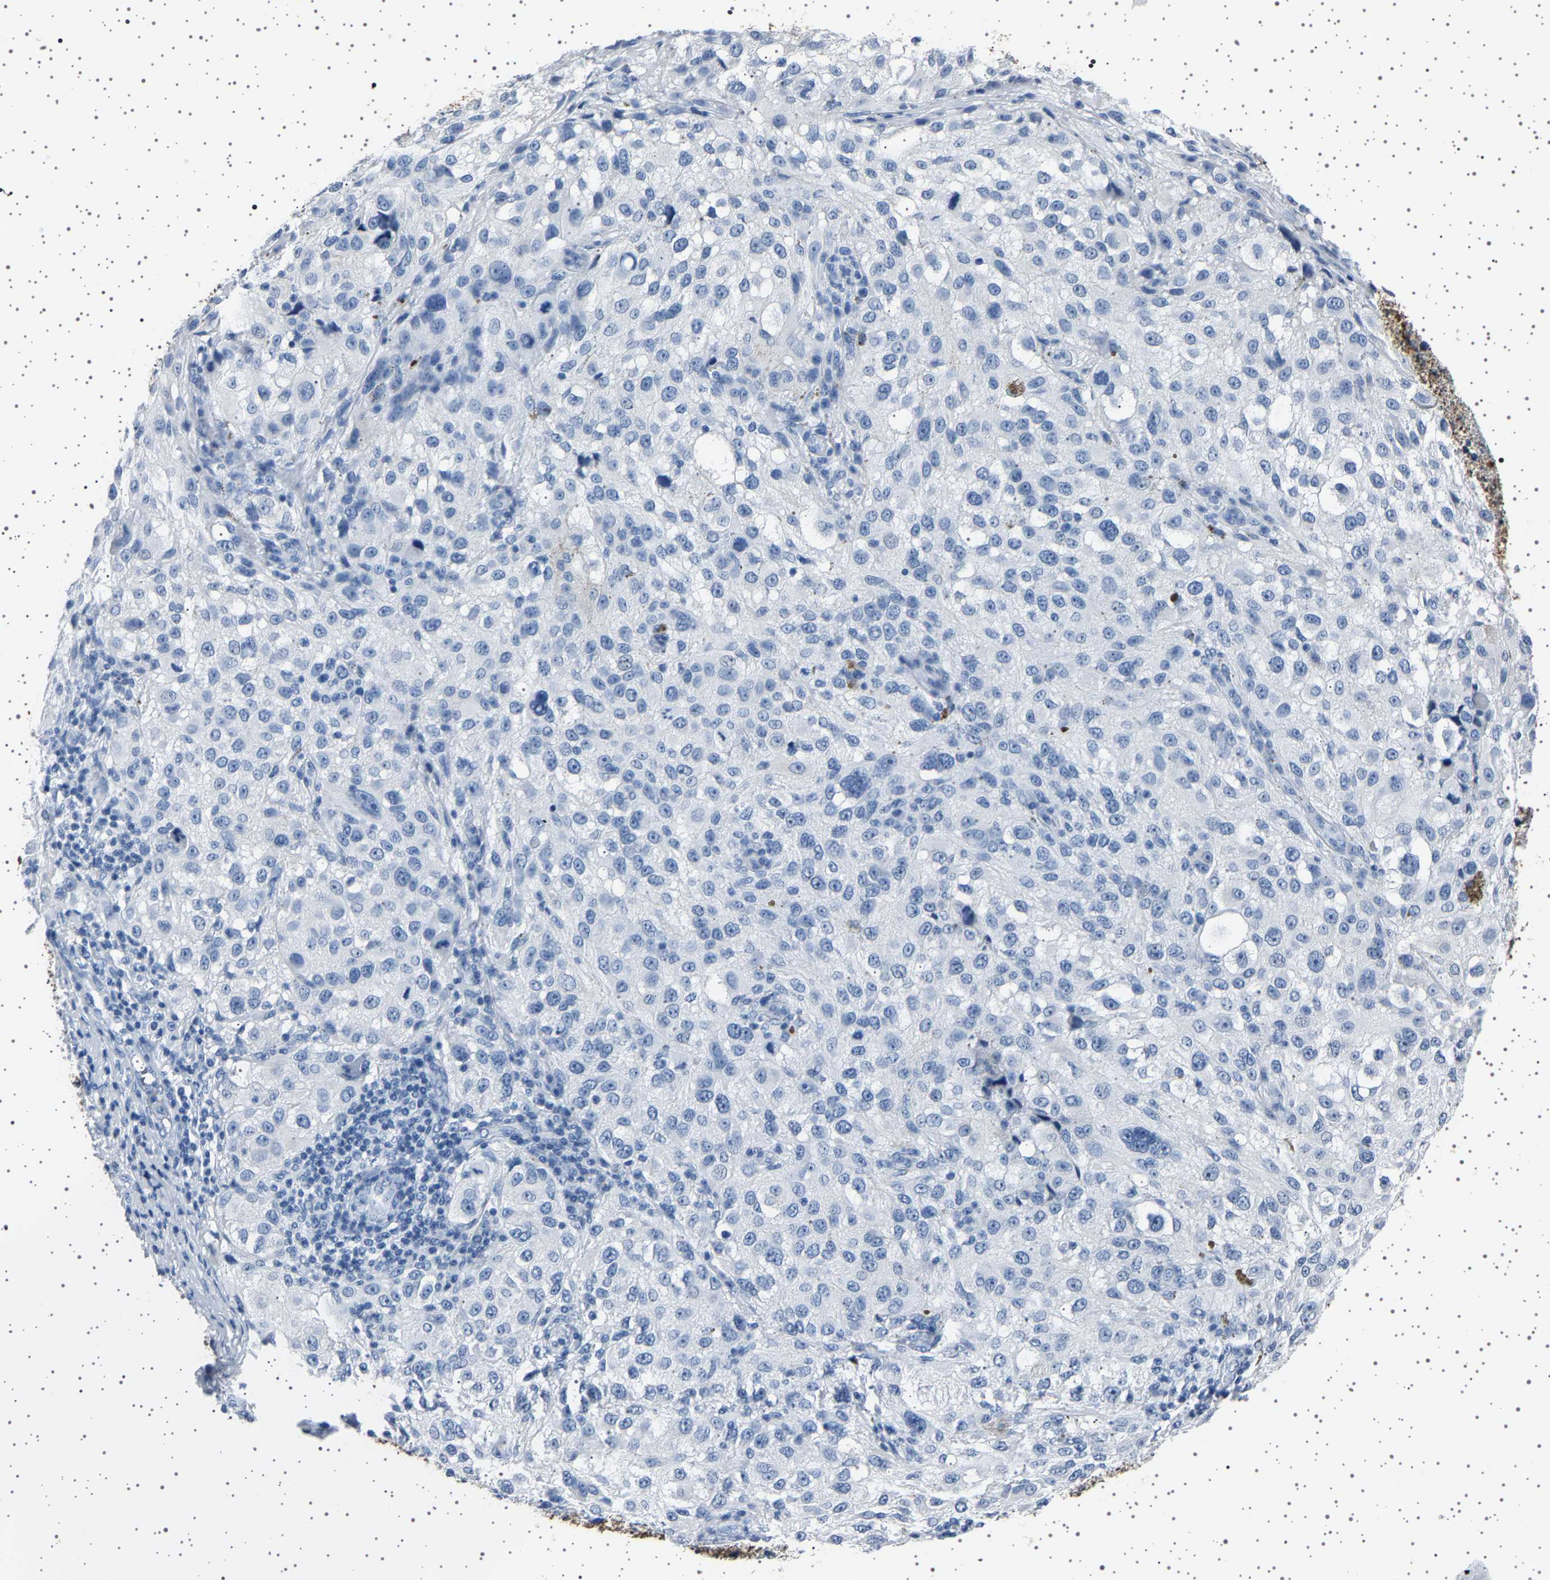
{"staining": {"intensity": "negative", "quantity": "none", "location": "none"}, "tissue": "melanoma", "cell_type": "Tumor cells", "image_type": "cancer", "snomed": [{"axis": "morphology", "description": "Necrosis, NOS"}, {"axis": "morphology", "description": "Malignant melanoma, NOS"}, {"axis": "topography", "description": "Skin"}], "caption": "A high-resolution histopathology image shows immunohistochemistry (IHC) staining of melanoma, which shows no significant positivity in tumor cells.", "gene": "TFF3", "patient": {"sex": "female", "age": 87}}